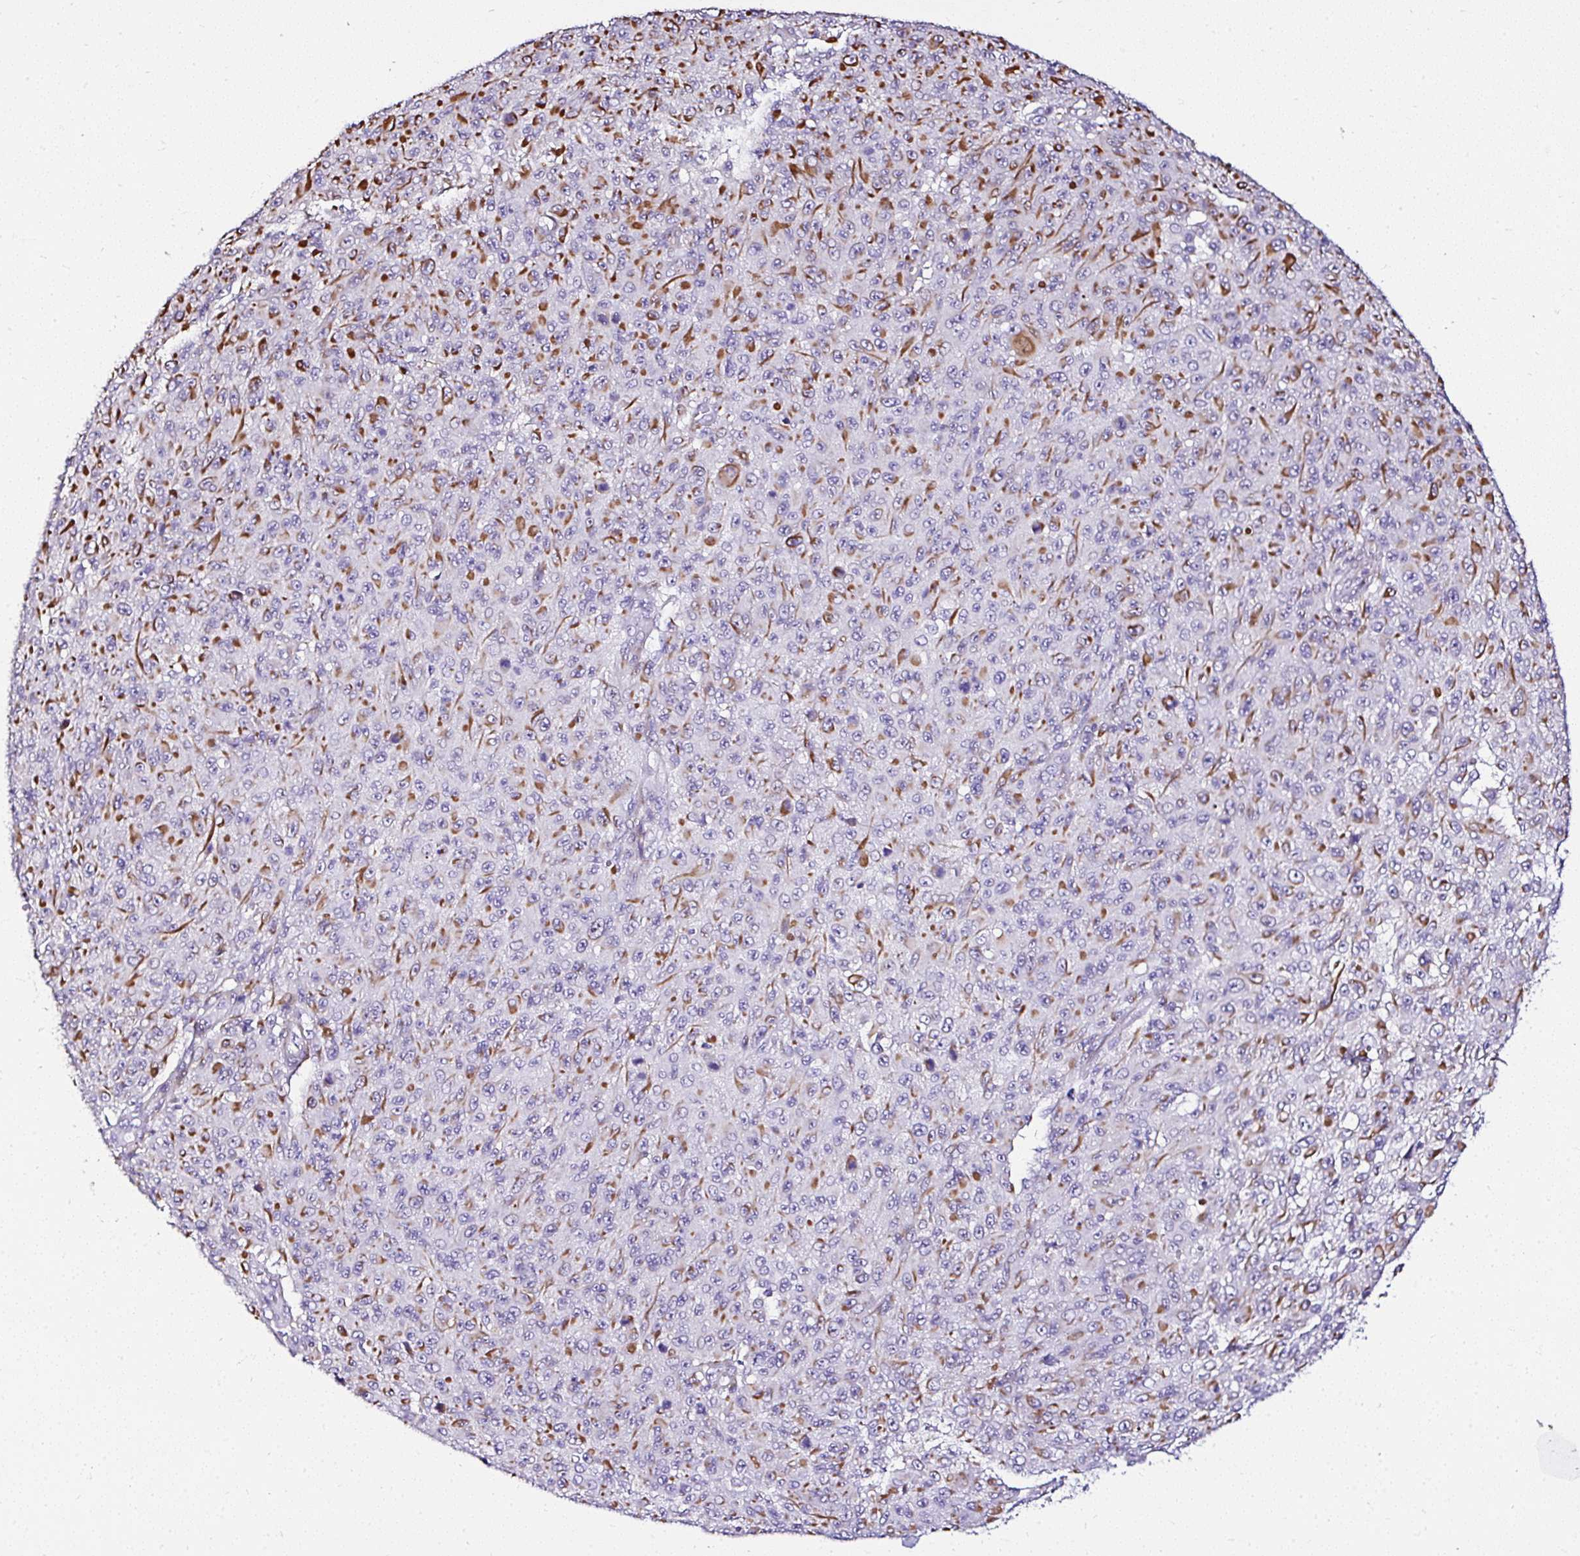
{"staining": {"intensity": "moderate", "quantity": ">75%", "location": "cytoplasmic/membranous"}, "tissue": "melanoma", "cell_type": "Tumor cells", "image_type": "cancer", "snomed": [{"axis": "morphology", "description": "Malignant melanoma, NOS"}, {"axis": "topography", "description": "Skin"}], "caption": "About >75% of tumor cells in melanoma reveal moderate cytoplasmic/membranous protein expression as visualized by brown immunohistochemical staining.", "gene": "DEPDC5", "patient": {"sex": "male", "age": 46}}